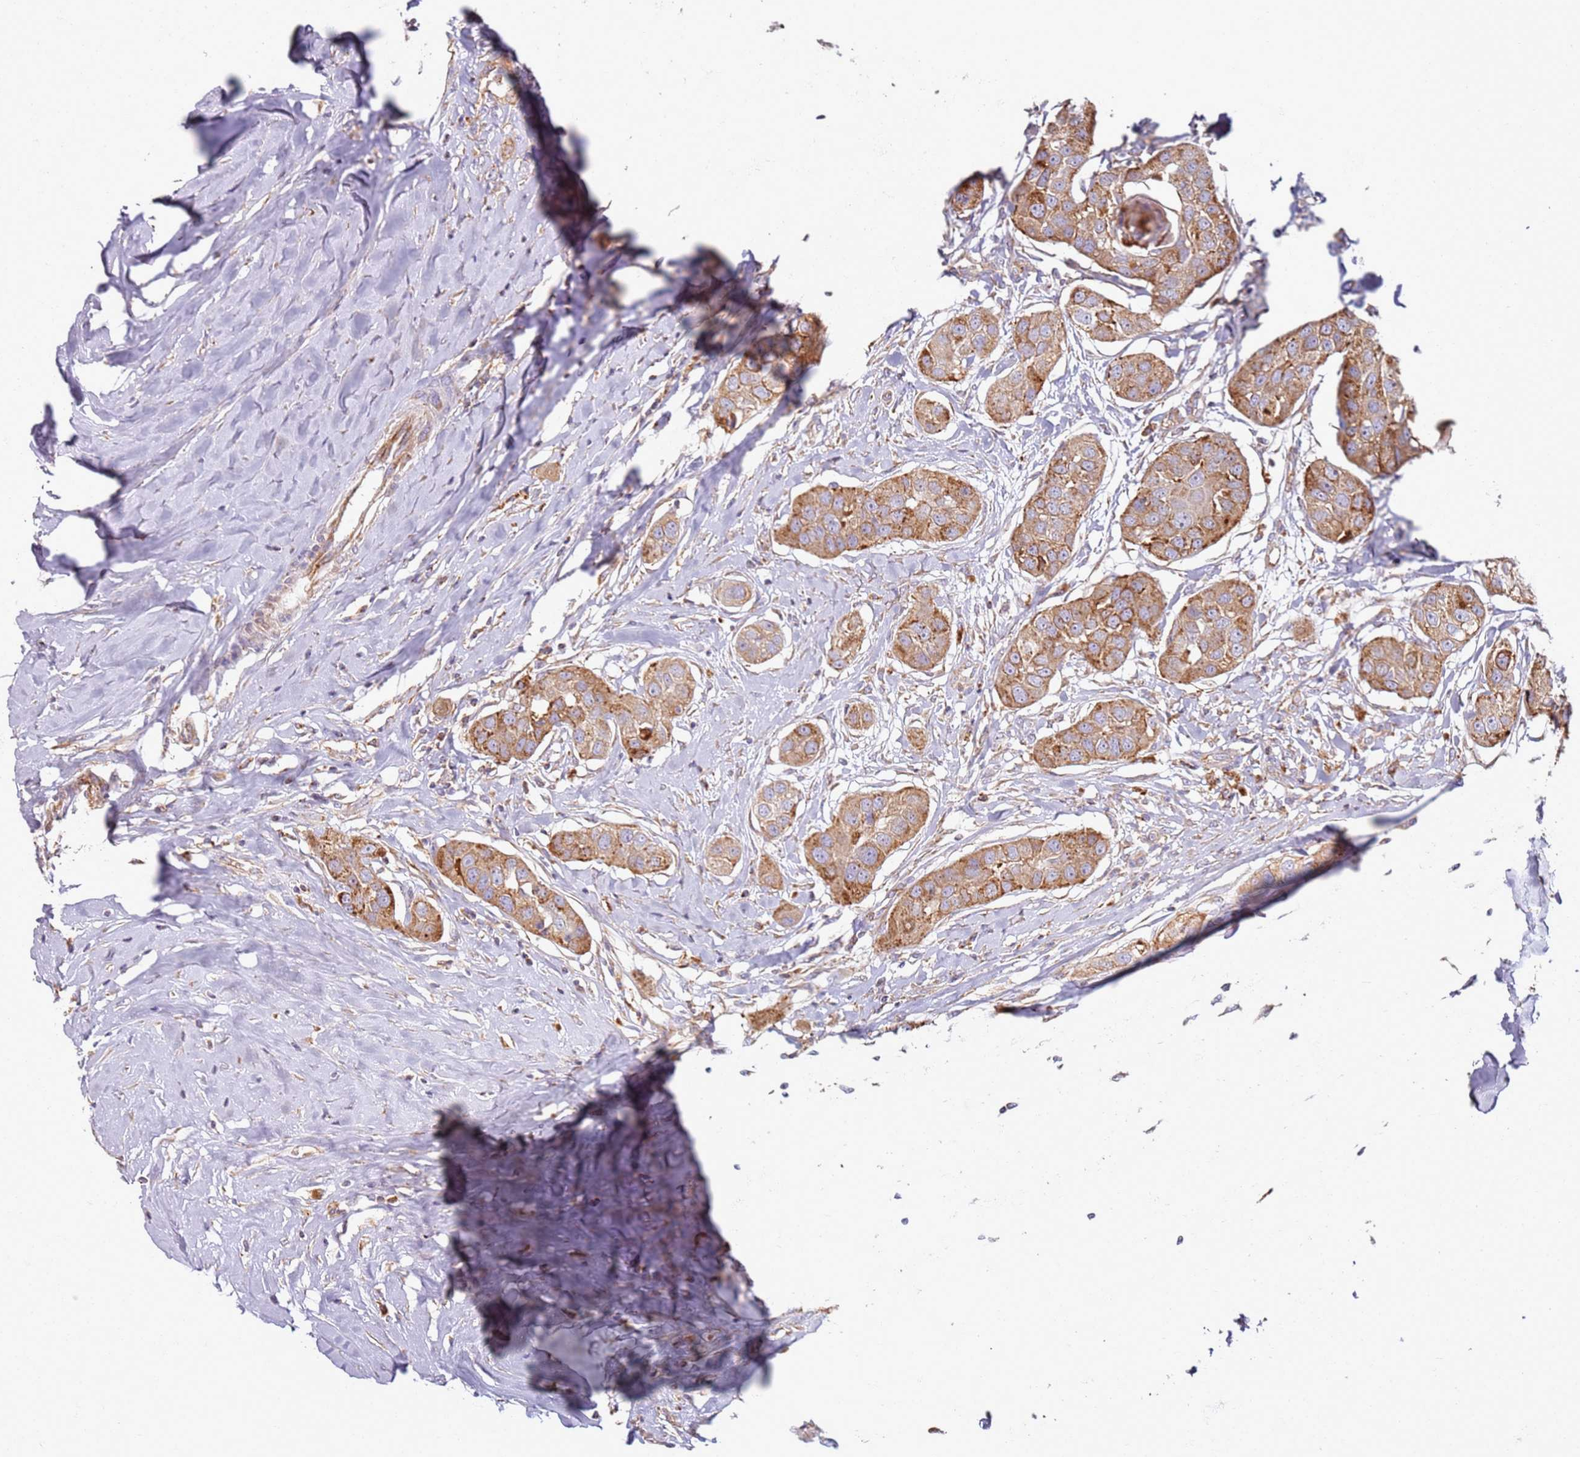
{"staining": {"intensity": "moderate", "quantity": ">75%", "location": "cytoplasmic/membranous"}, "tissue": "head and neck cancer", "cell_type": "Tumor cells", "image_type": "cancer", "snomed": [{"axis": "morphology", "description": "Normal tissue, NOS"}, {"axis": "morphology", "description": "Squamous cell carcinoma, NOS"}, {"axis": "topography", "description": "Skeletal muscle"}, {"axis": "topography", "description": "Head-Neck"}], "caption": "Immunohistochemical staining of squamous cell carcinoma (head and neck) demonstrates medium levels of moderate cytoplasmic/membranous protein staining in approximately >75% of tumor cells.", "gene": "PROKR2", "patient": {"sex": "male", "age": 51}}